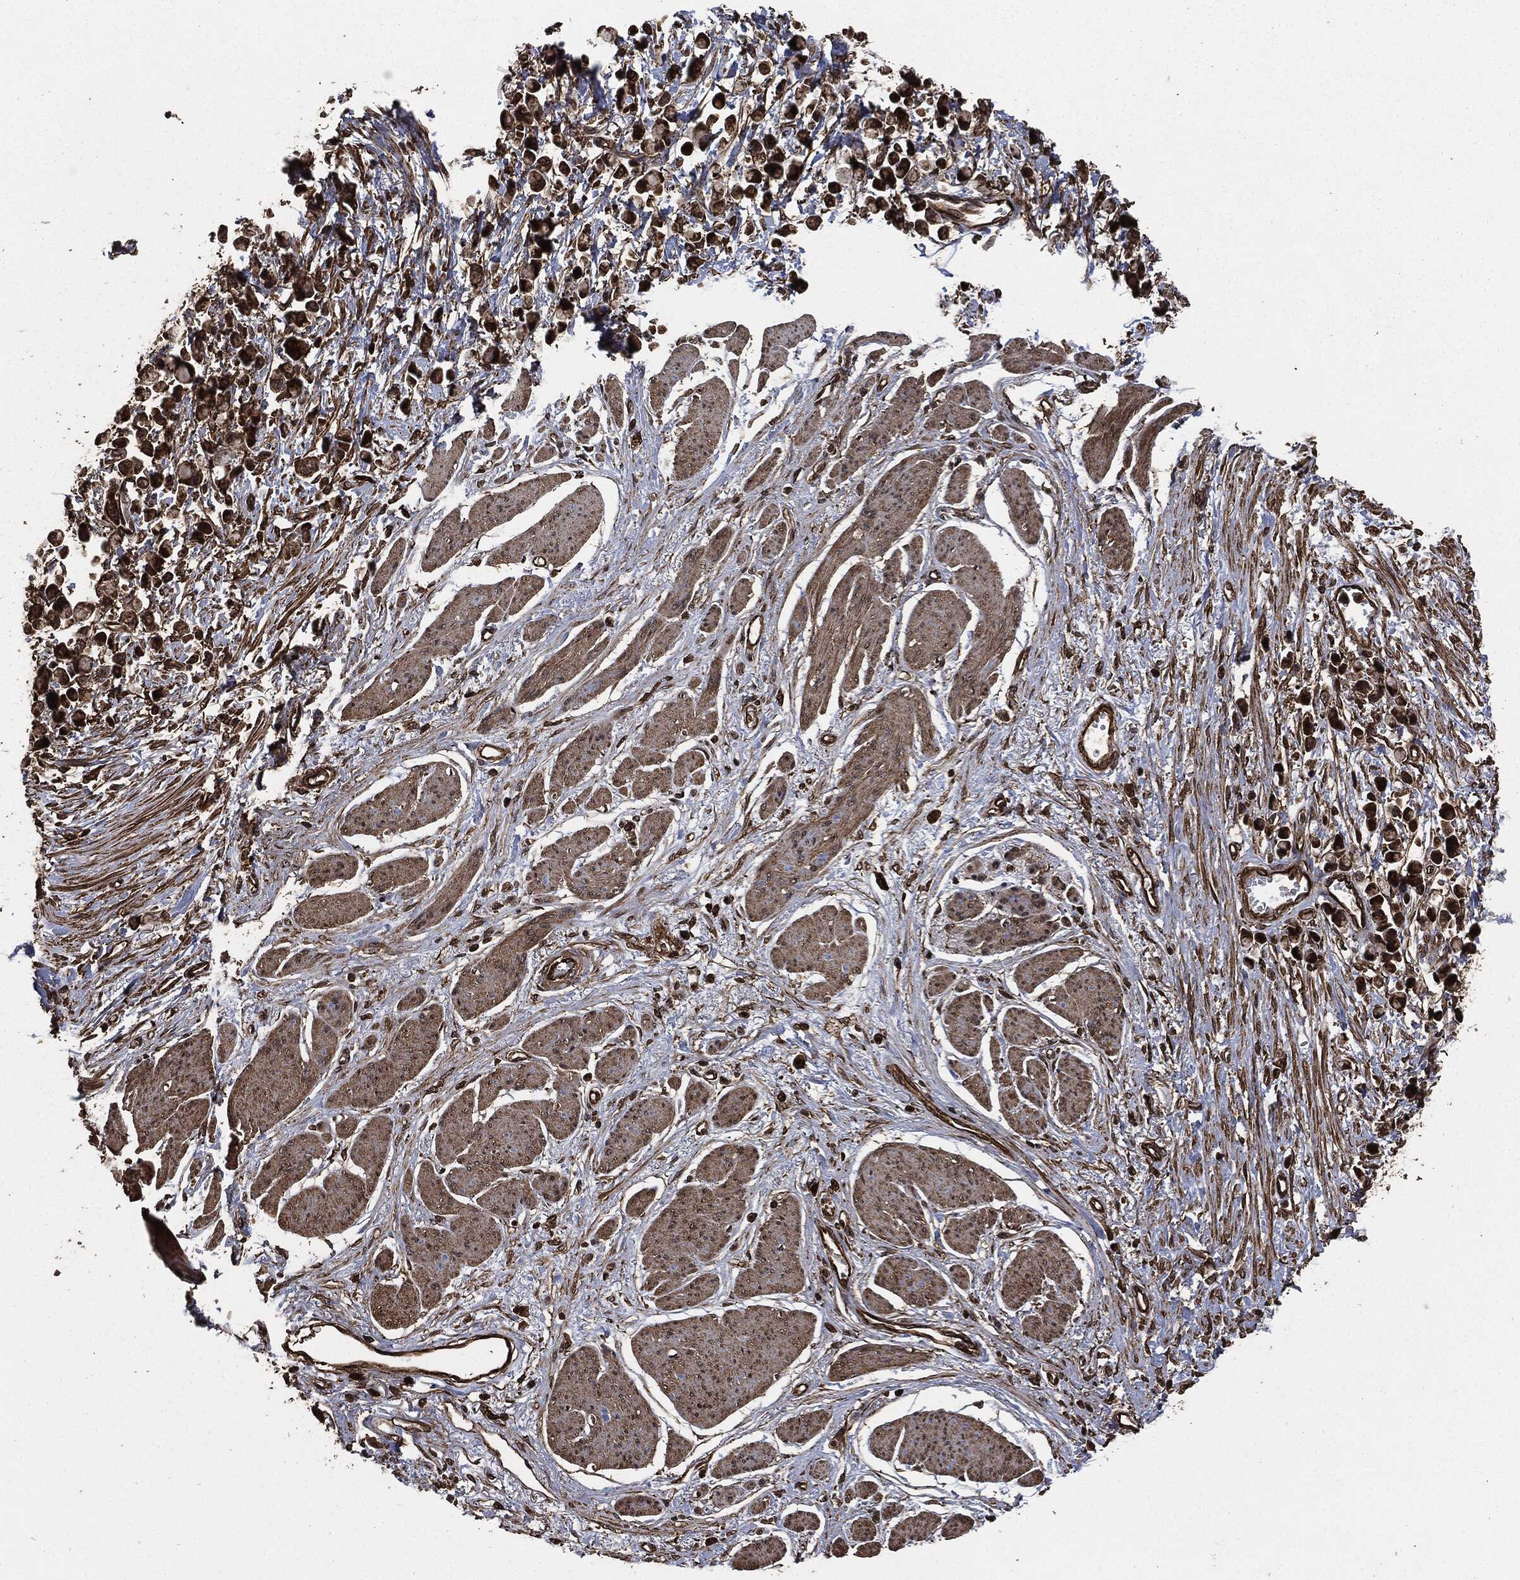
{"staining": {"intensity": "strong", "quantity": ">75%", "location": "cytoplasmic/membranous"}, "tissue": "stomach cancer", "cell_type": "Tumor cells", "image_type": "cancer", "snomed": [{"axis": "morphology", "description": "Adenocarcinoma, NOS"}, {"axis": "topography", "description": "Stomach"}], "caption": "Brown immunohistochemical staining in stomach cancer exhibits strong cytoplasmic/membranous expression in about >75% of tumor cells.", "gene": "HRAS", "patient": {"sex": "female", "age": 81}}